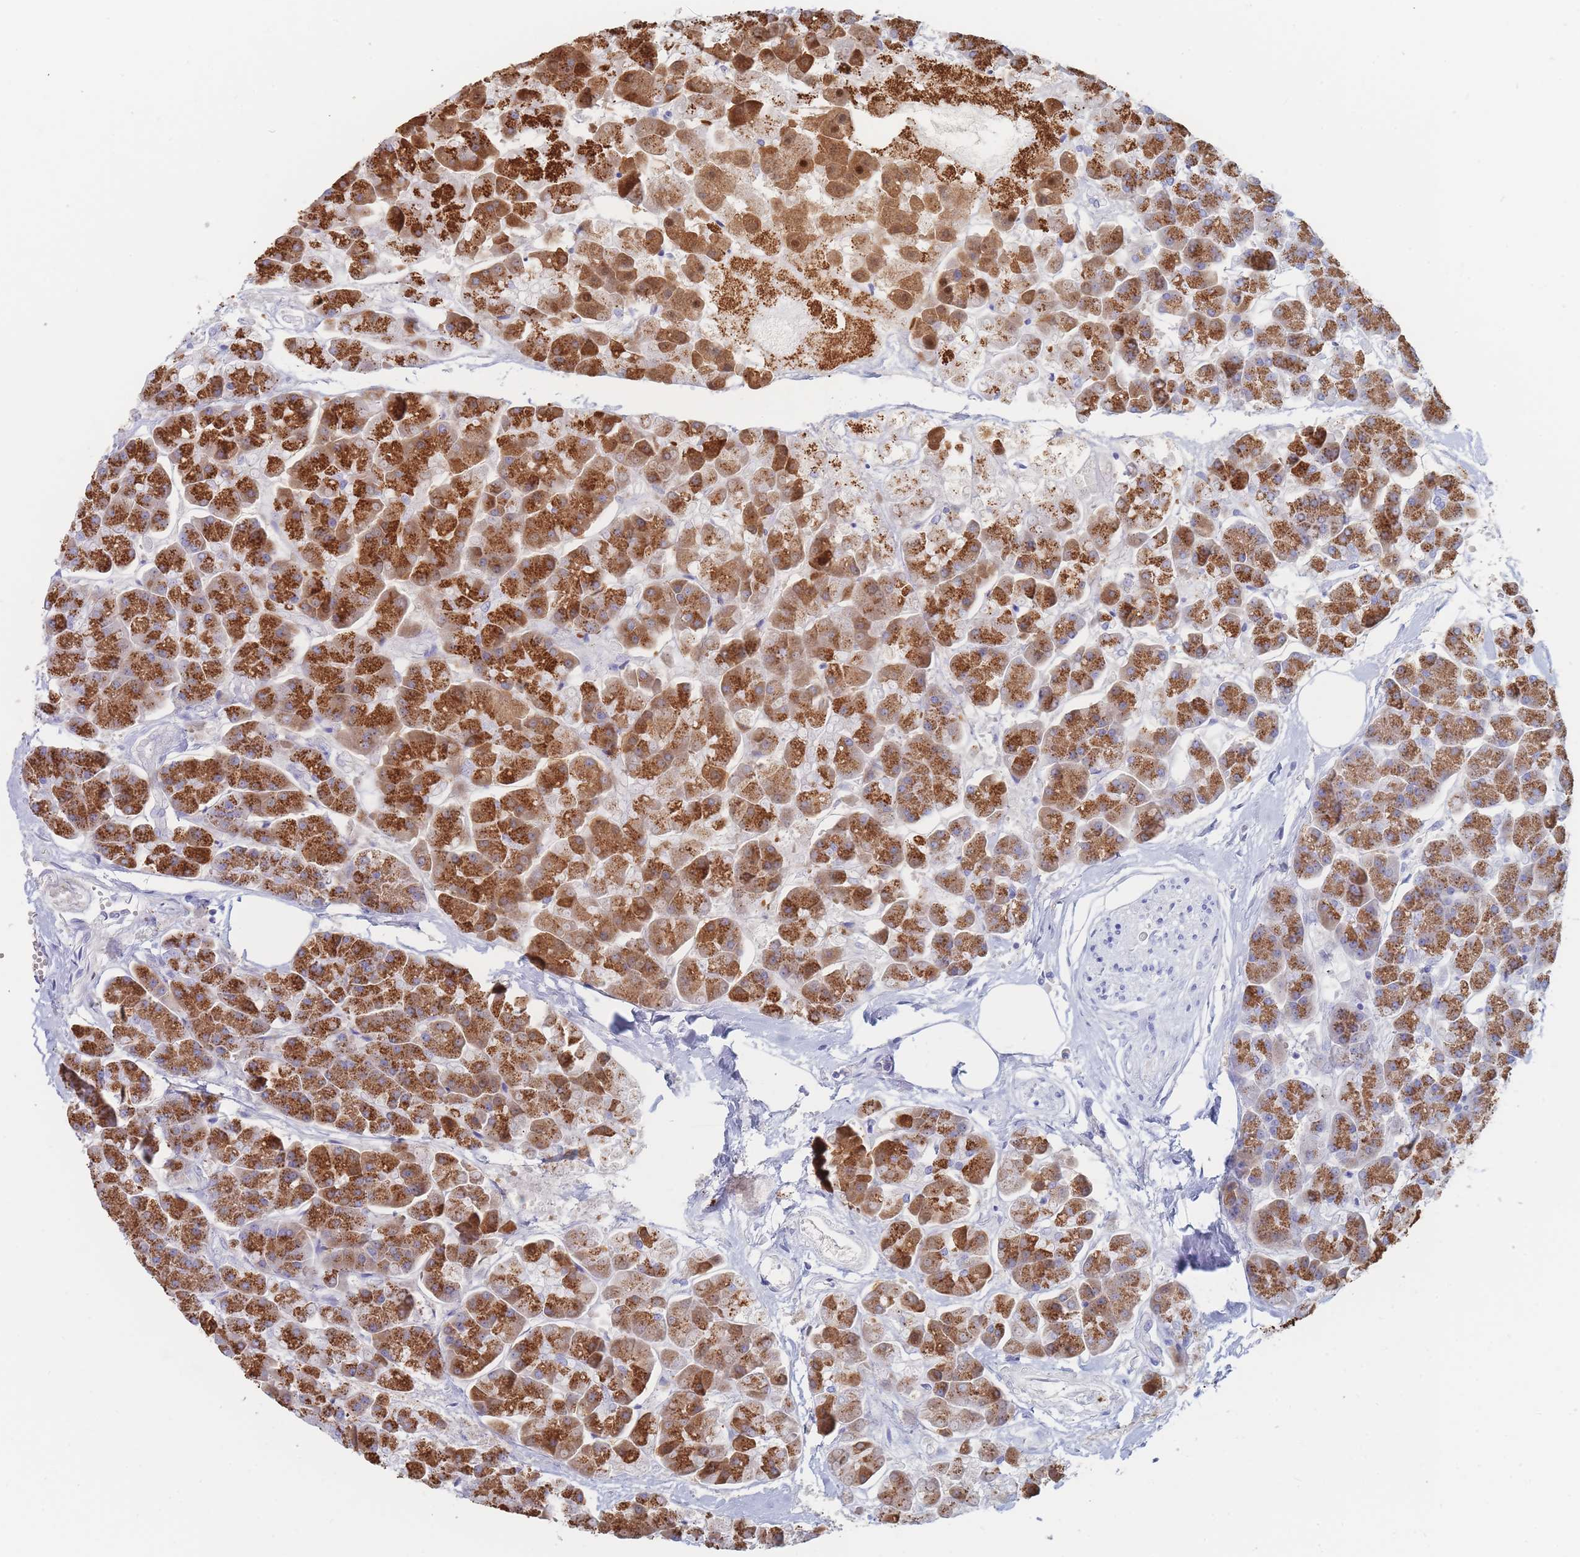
{"staining": {"intensity": "strong", "quantity": ">75%", "location": "cytoplasmic/membranous"}, "tissue": "pancreas", "cell_type": "Exocrine glandular cells", "image_type": "normal", "snomed": [{"axis": "morphology", "description": "Normal tissue, NOS"}, {"axis": "topography", "description": "Pancreas"}, {"axis": "topography", "description": "Peripheral nerve tissue"}], "caption": "This image exhibits immunohistochemistry (IHC) staining of unremarkable pancreas, with high strong cytoplasmic/membranous expression in about >75% of exocrine glandular cells.", "gene": "SLC25A35", "patient": {"sex": "male", "age": 54}}